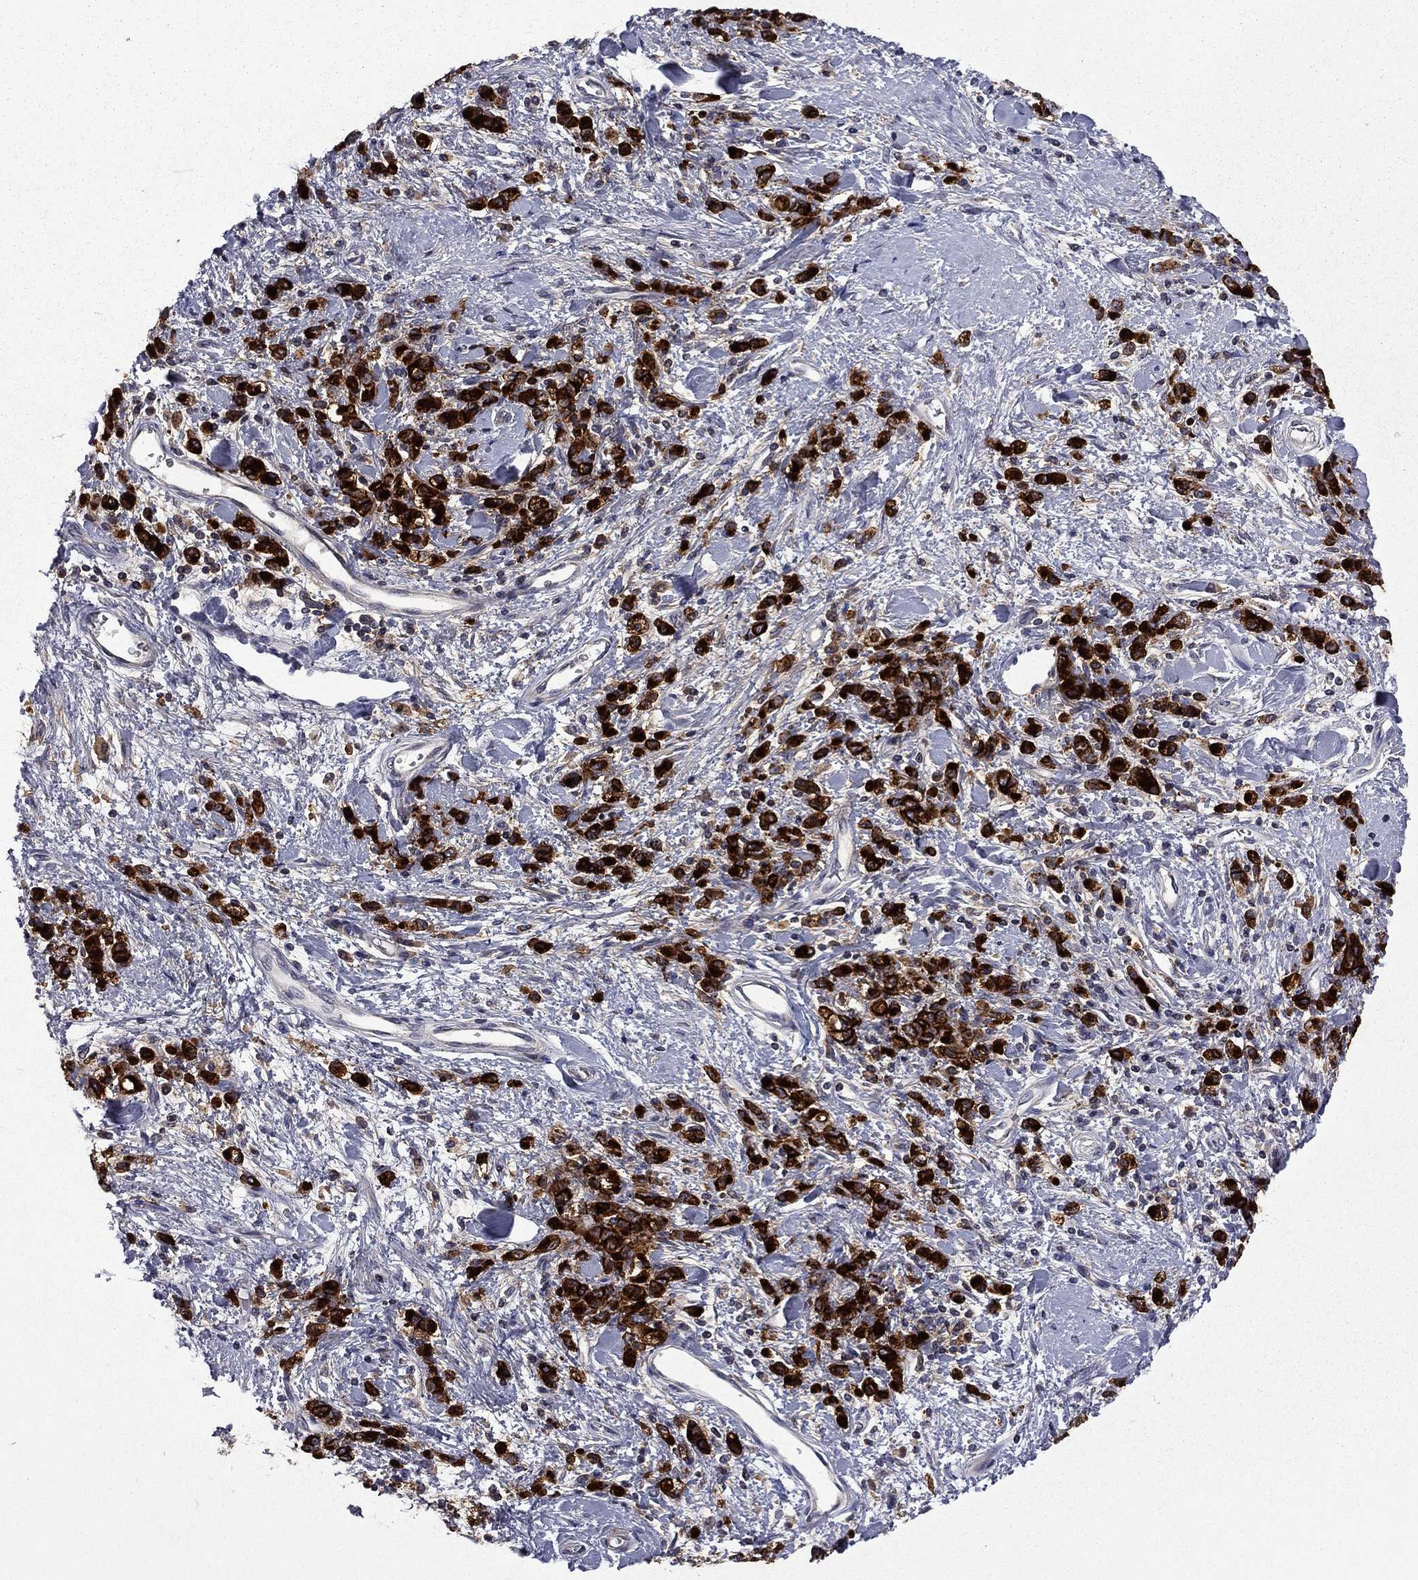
{"staining": {"intensity": "strong", "quantity": ">75%", "location": "cytoplasmic/membranous"}, "tissue": "stomach cancer", "cell_type": "Tumor cells", "image_type": "cancer", "snomed": [{"axis": "morphology", "description": "Adenocarcinoma, NOS"}, {"axis": "topography", "description": "Stomach"}], "caption": "A high-resolution photomicrograph shows immunohistochemistry staining of adenocarcinoma (stomach), which displays strong cytoplasmic/membranous expression in about >75% of tumor cells. The staining was performed using DAB to visualize the protein expression in brown, while the nuclei were stained in blue with hematoxylin (Magnification: 20x).", "gene": "CEACAM7", "patient": {"sex": "male", "age": 77}}